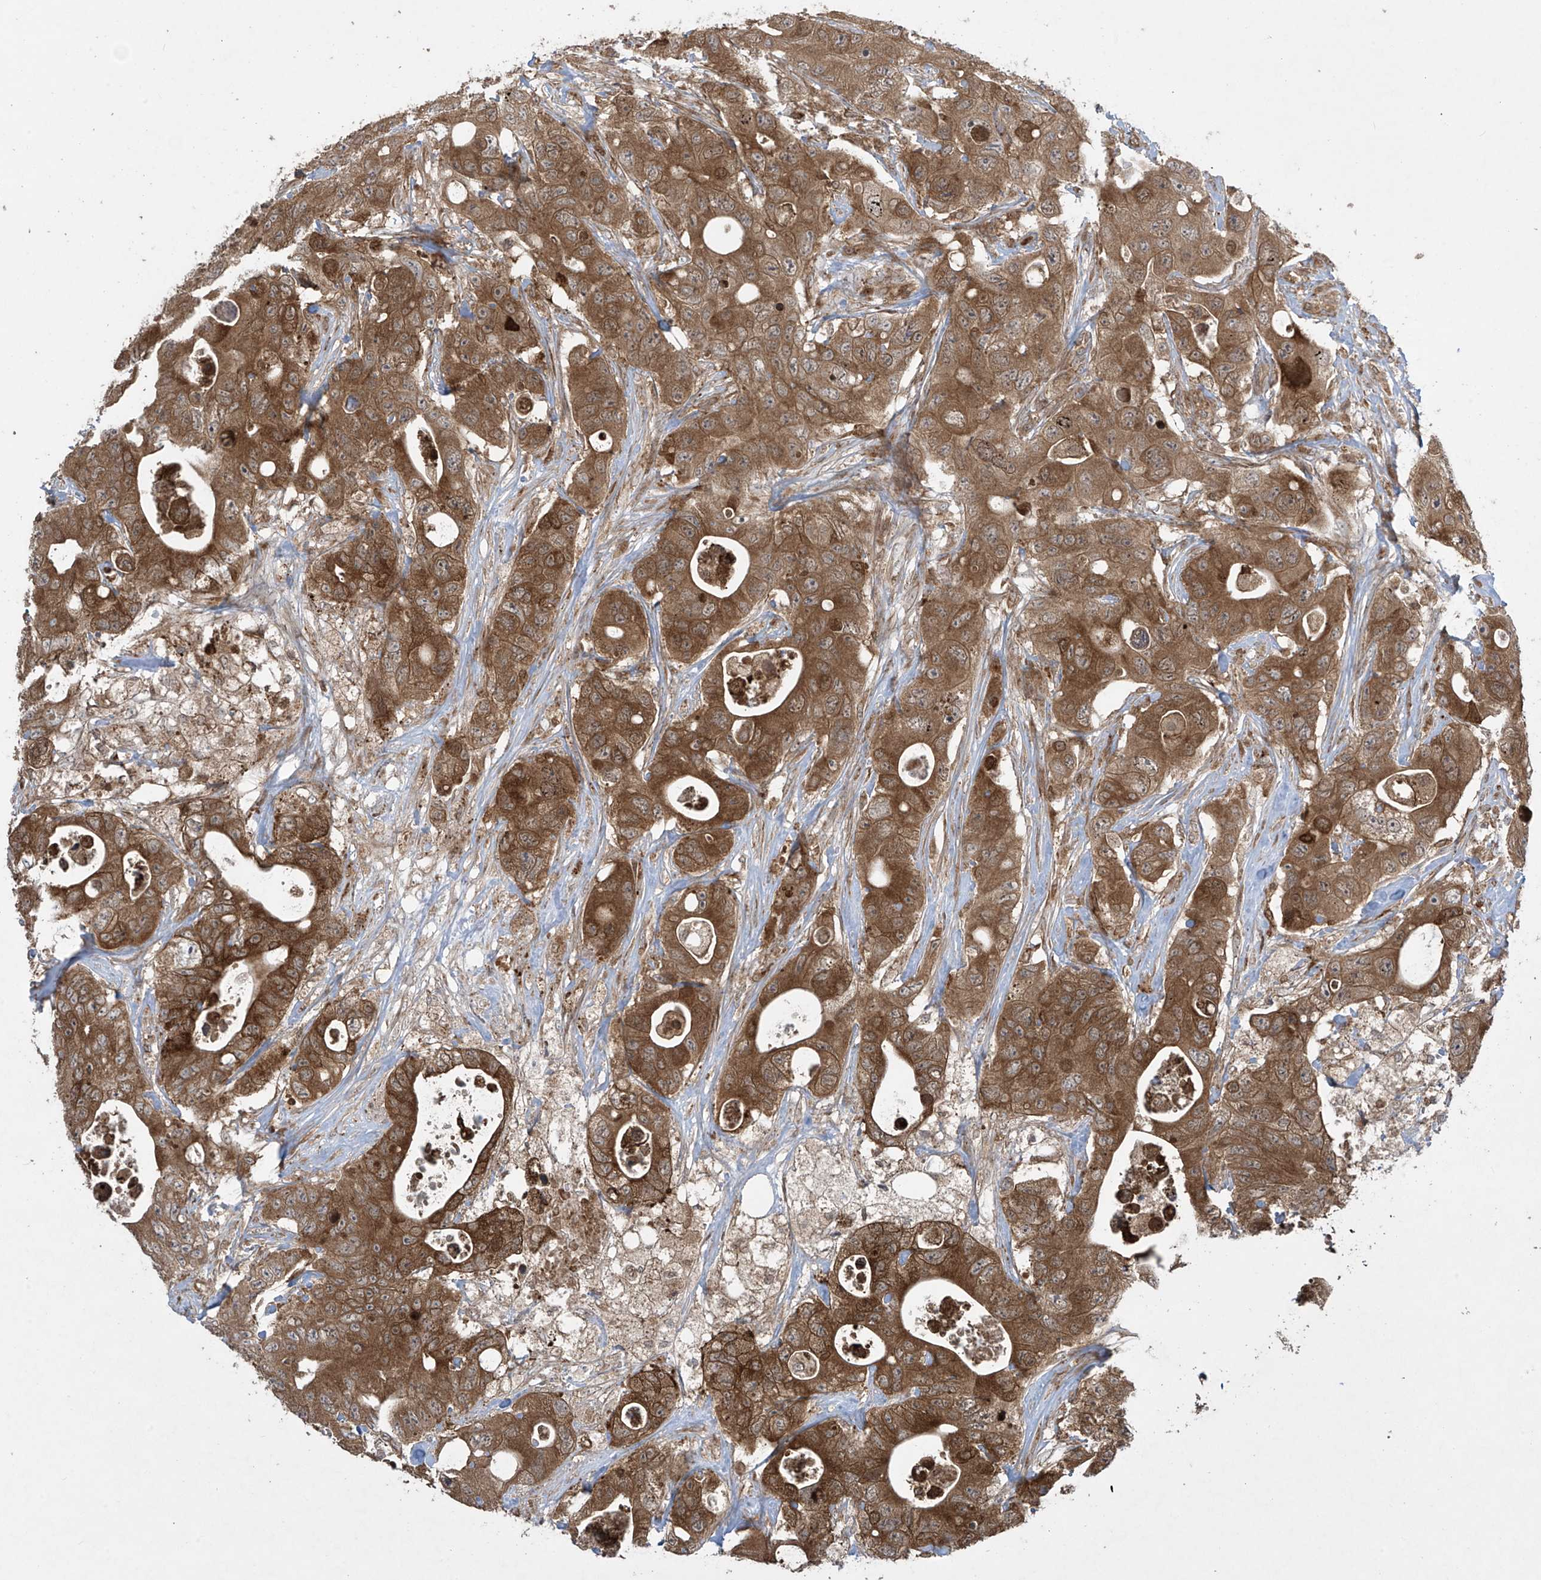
{"staining": {"intensity": "strong", "quantity": ">75%", "location": "cytoplasmic/membranous"}, "tissue": "colorectal cancer", "cell_type": "Tumor cells", "image_type": "cancer", "snomed": [{"axis": "morphology", "description": "Adenocarcinoma, NOS"}, {"axis": "topography", "description": "Colon"}], "caption": "Immunohistochemistry (IHC) (DAB) staining of human colorectal cancer reveals strong cytoplasmic/membranous protein expression in about >75% of tumor cells.", "gene": "PPAT", "patient": {"sex": "female", "age": 46}}